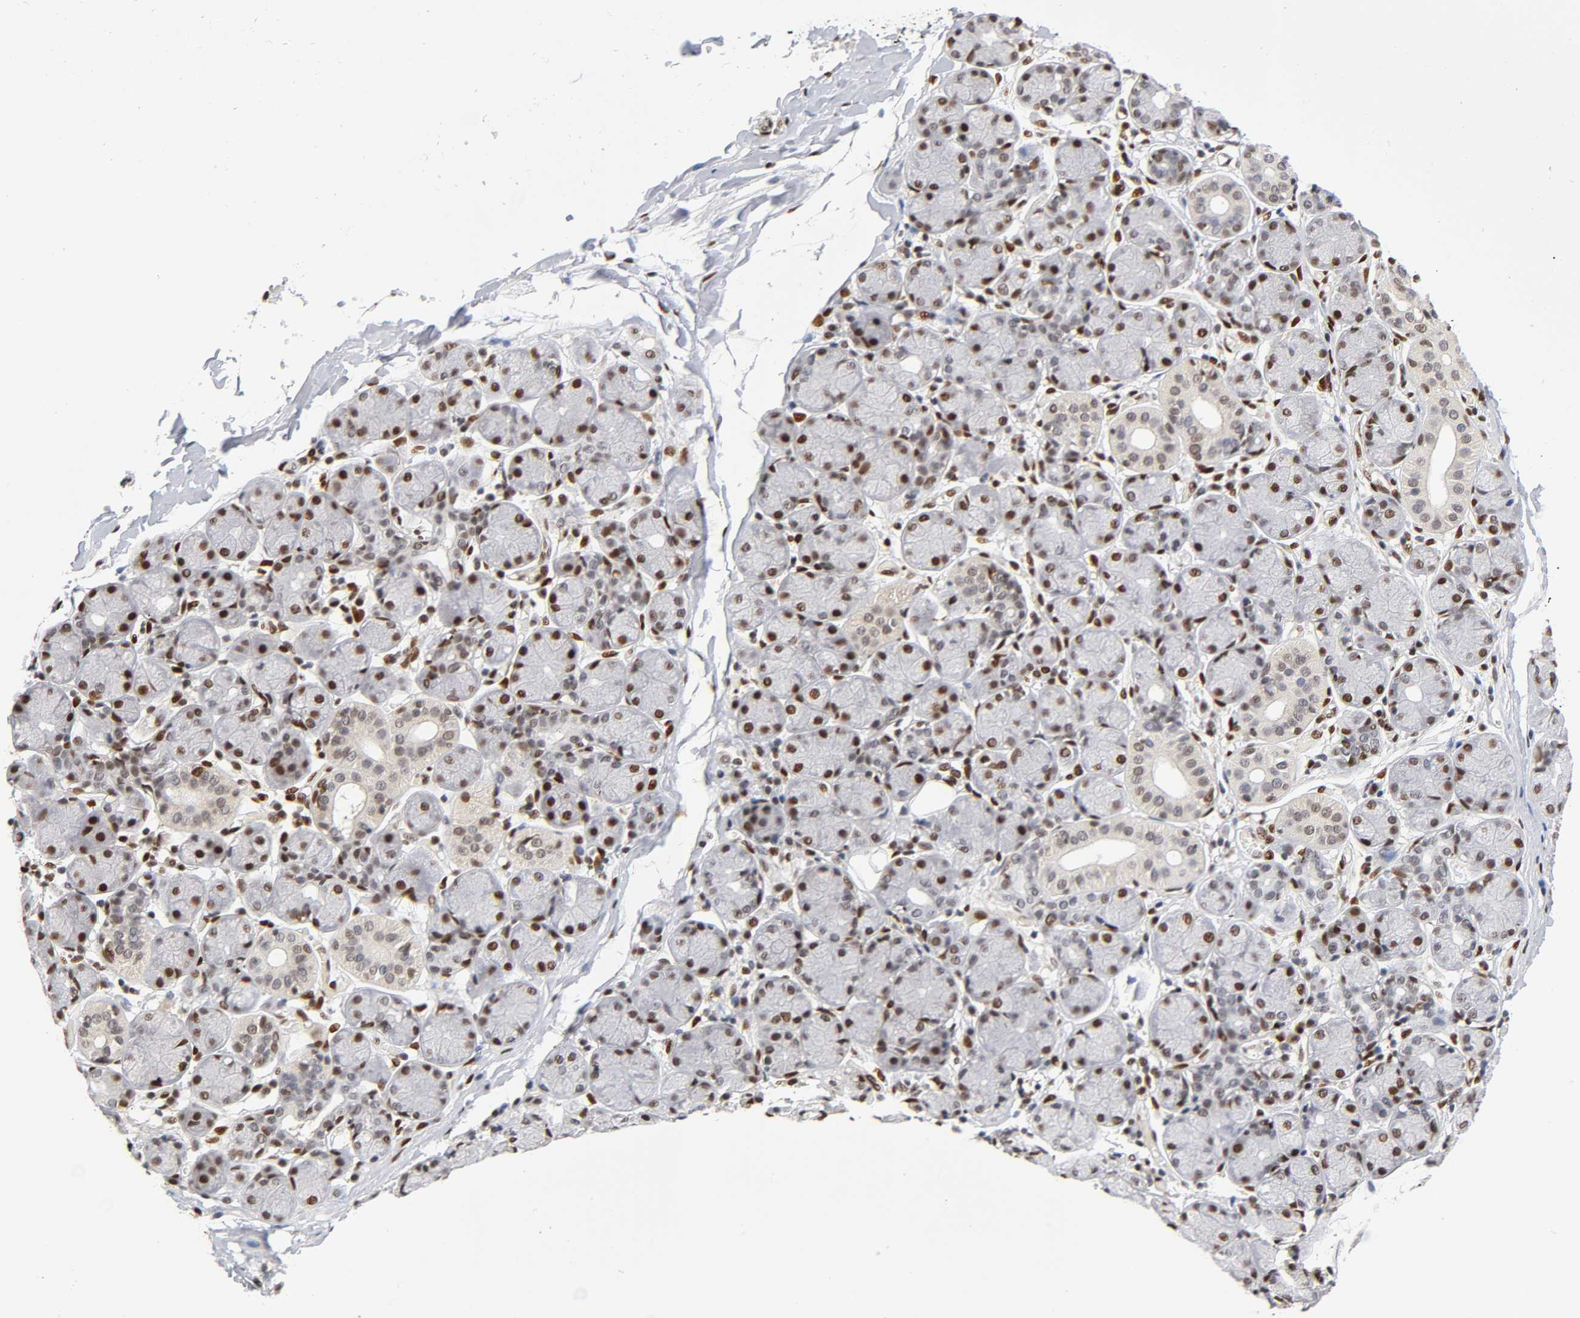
{"staining": {"intensity": "strong", "quantity": "25%-75%", "location": "nuclear"}, "tissue": "salivary gland", "cell_type": "Glandular cells", "image_type": "normal", "snomed": [{"axis": "morphology", "description": "Normal tissue, NOS"}, {"axis": "topography", "description": "Salivary gland"}], "caption": "Glandular cells demonstrate high levels of strong nuclear positivity in approximately 25%-75% of cells in normal salivary gland. (brown staining indicates protein expression, while blue staining denotes nuclei).", "gene": "NR3C1", "patient": {"sex": "female", "age": 24}}